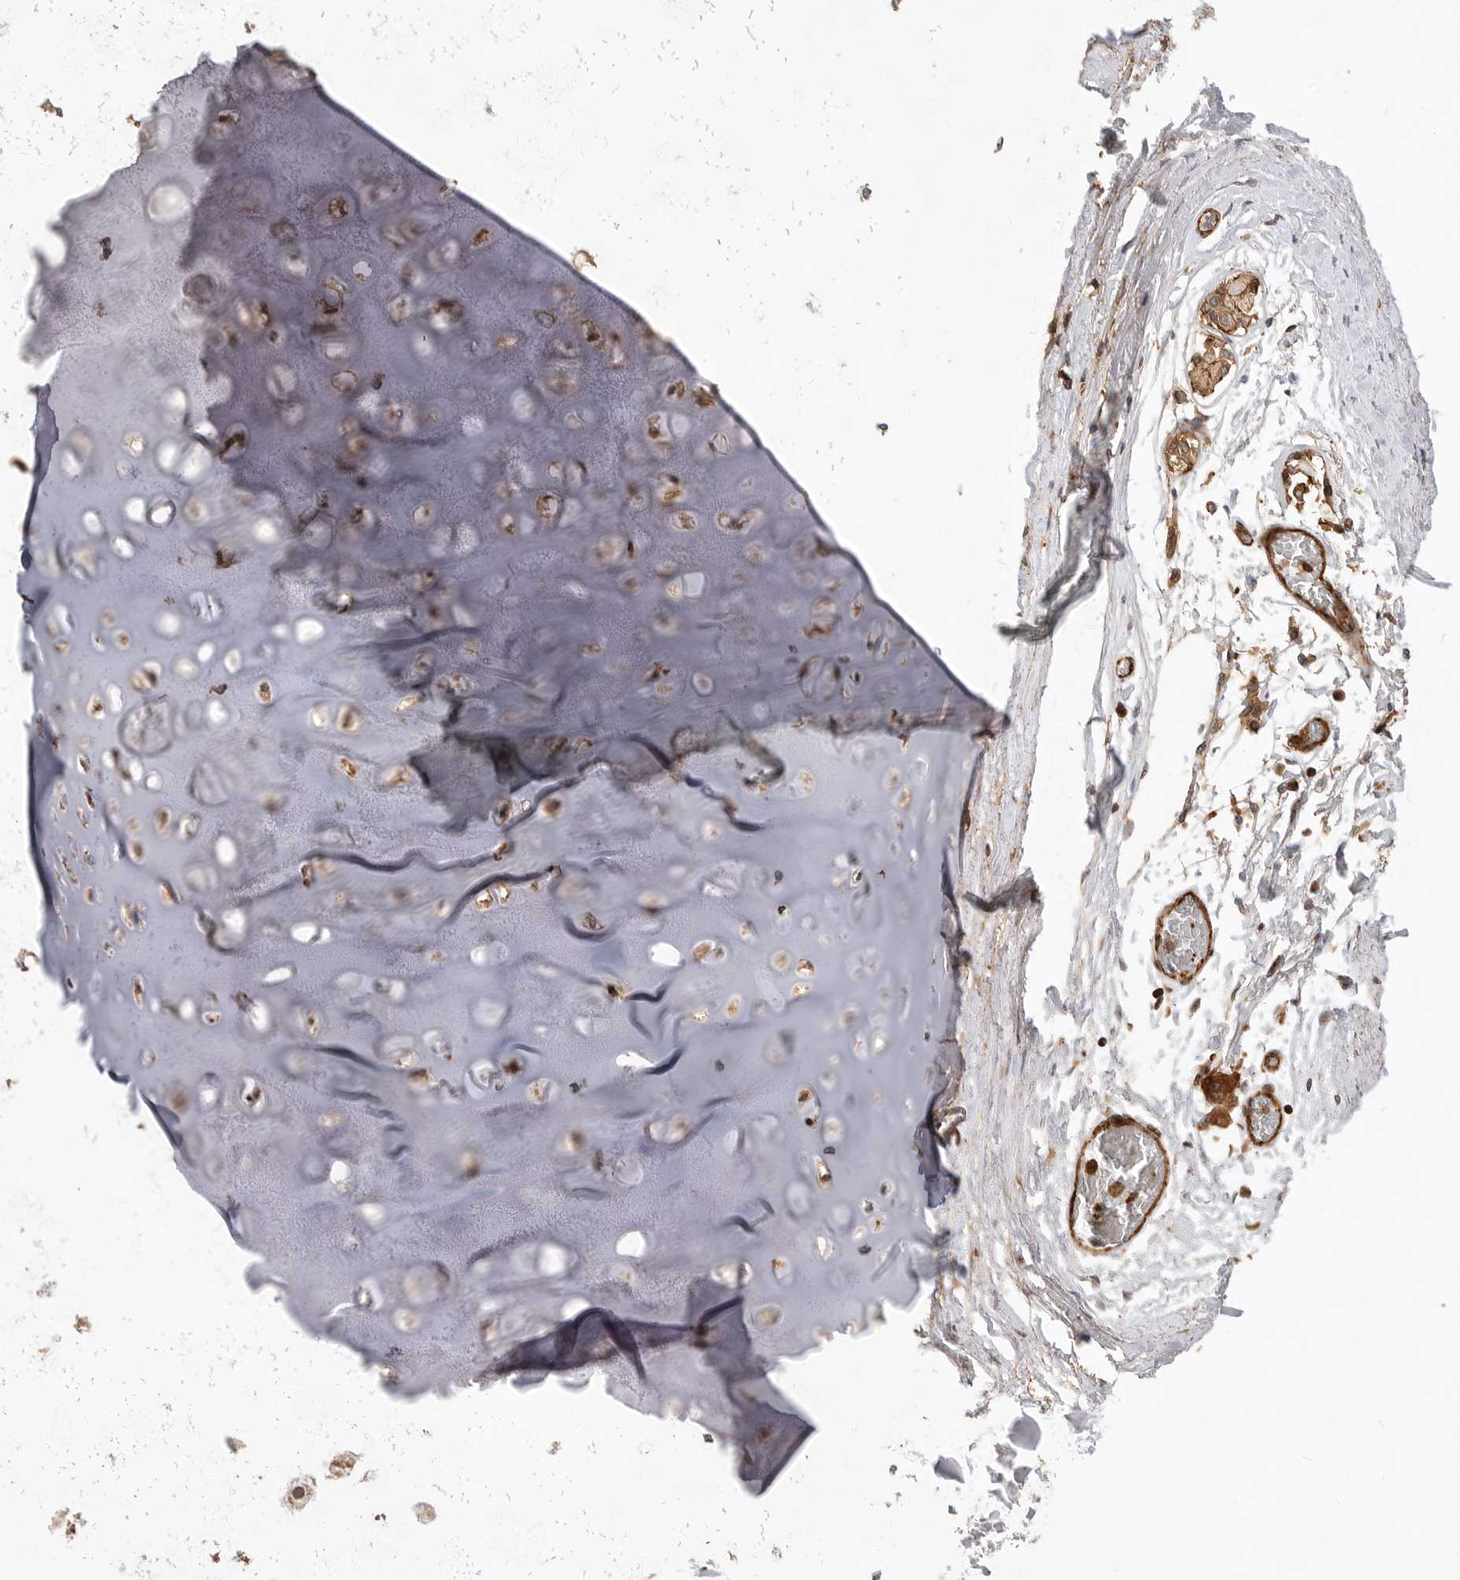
{"staining": {"intensity": "moderate", "quantity": ">75%", "location": "cytoplasmic/membranous"}, "tissue": "adipose tissue", "cell_type": "Adipocytes", "image_type": "normal", "snomed": [{"axis": "morphology", "description": "Normal tissue, NOS"}, {"axis": "topography", "description": "Cartilage tissue"}, {"axis": "topography", "description": "Lung"}], "caption": "Protein staining of normal adipose tissue displays moderate cytoplasmic/membranous expression in about >75% of adipocytes.", "gene": "GPATCH2", "patient": {"sex": "female", "age": 77}}